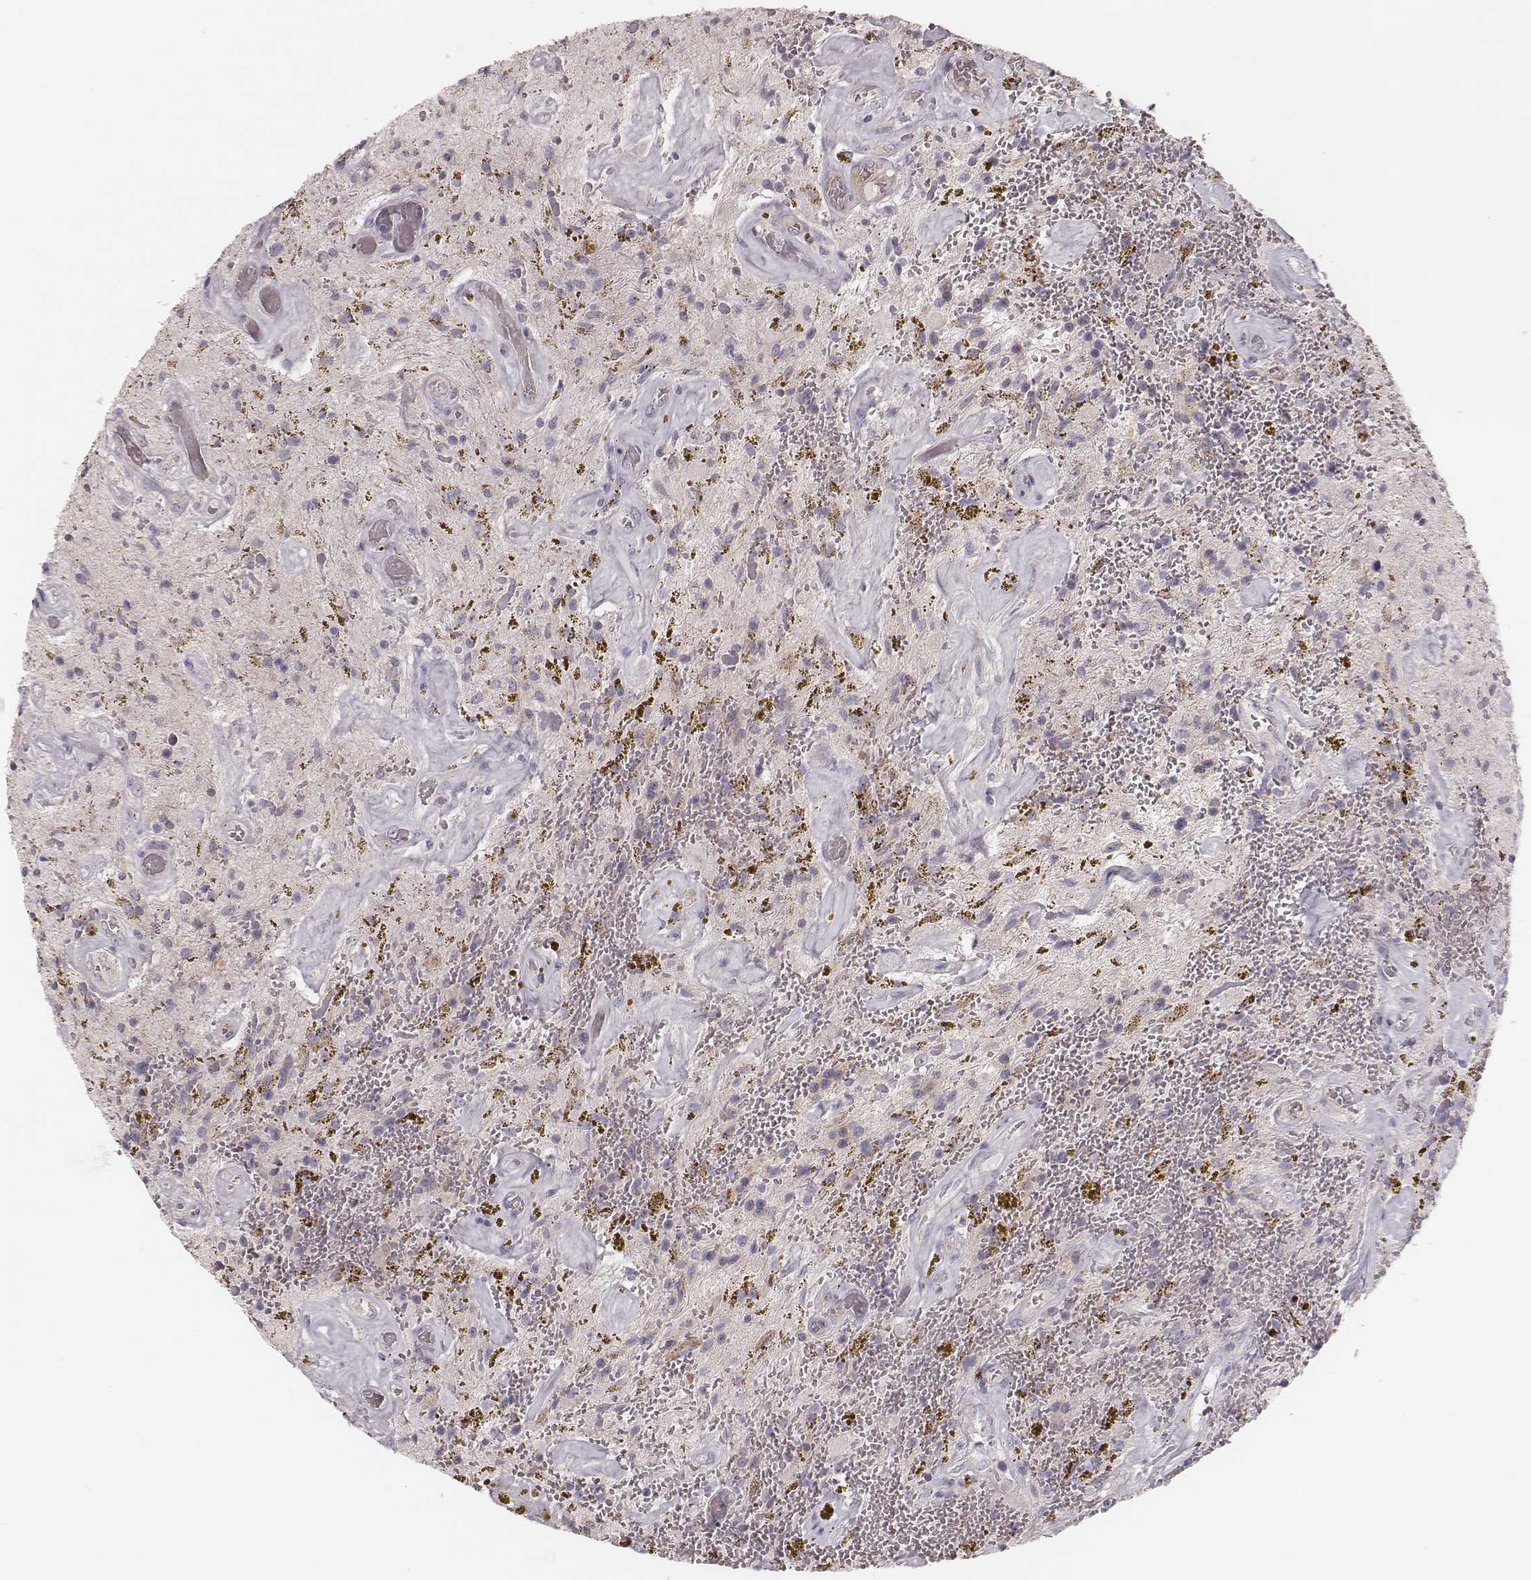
{"staining": {"intensity": "negative", "quantity": "none", "location": "none"}, "tissue": "glioma", "cell_type": "Tumor cells", "image_type": "cancer", "snomed": [{"axis": "morphology", "description": "Glioma, malignant, Low grade"}, {"axis": "topography", "description": "Cerebellum"}], "caption": "IHC of human glioma shows no positivity in tumor cells.", "gene": "KIF5C", "patient": {"sex": "female", "age": 14}}